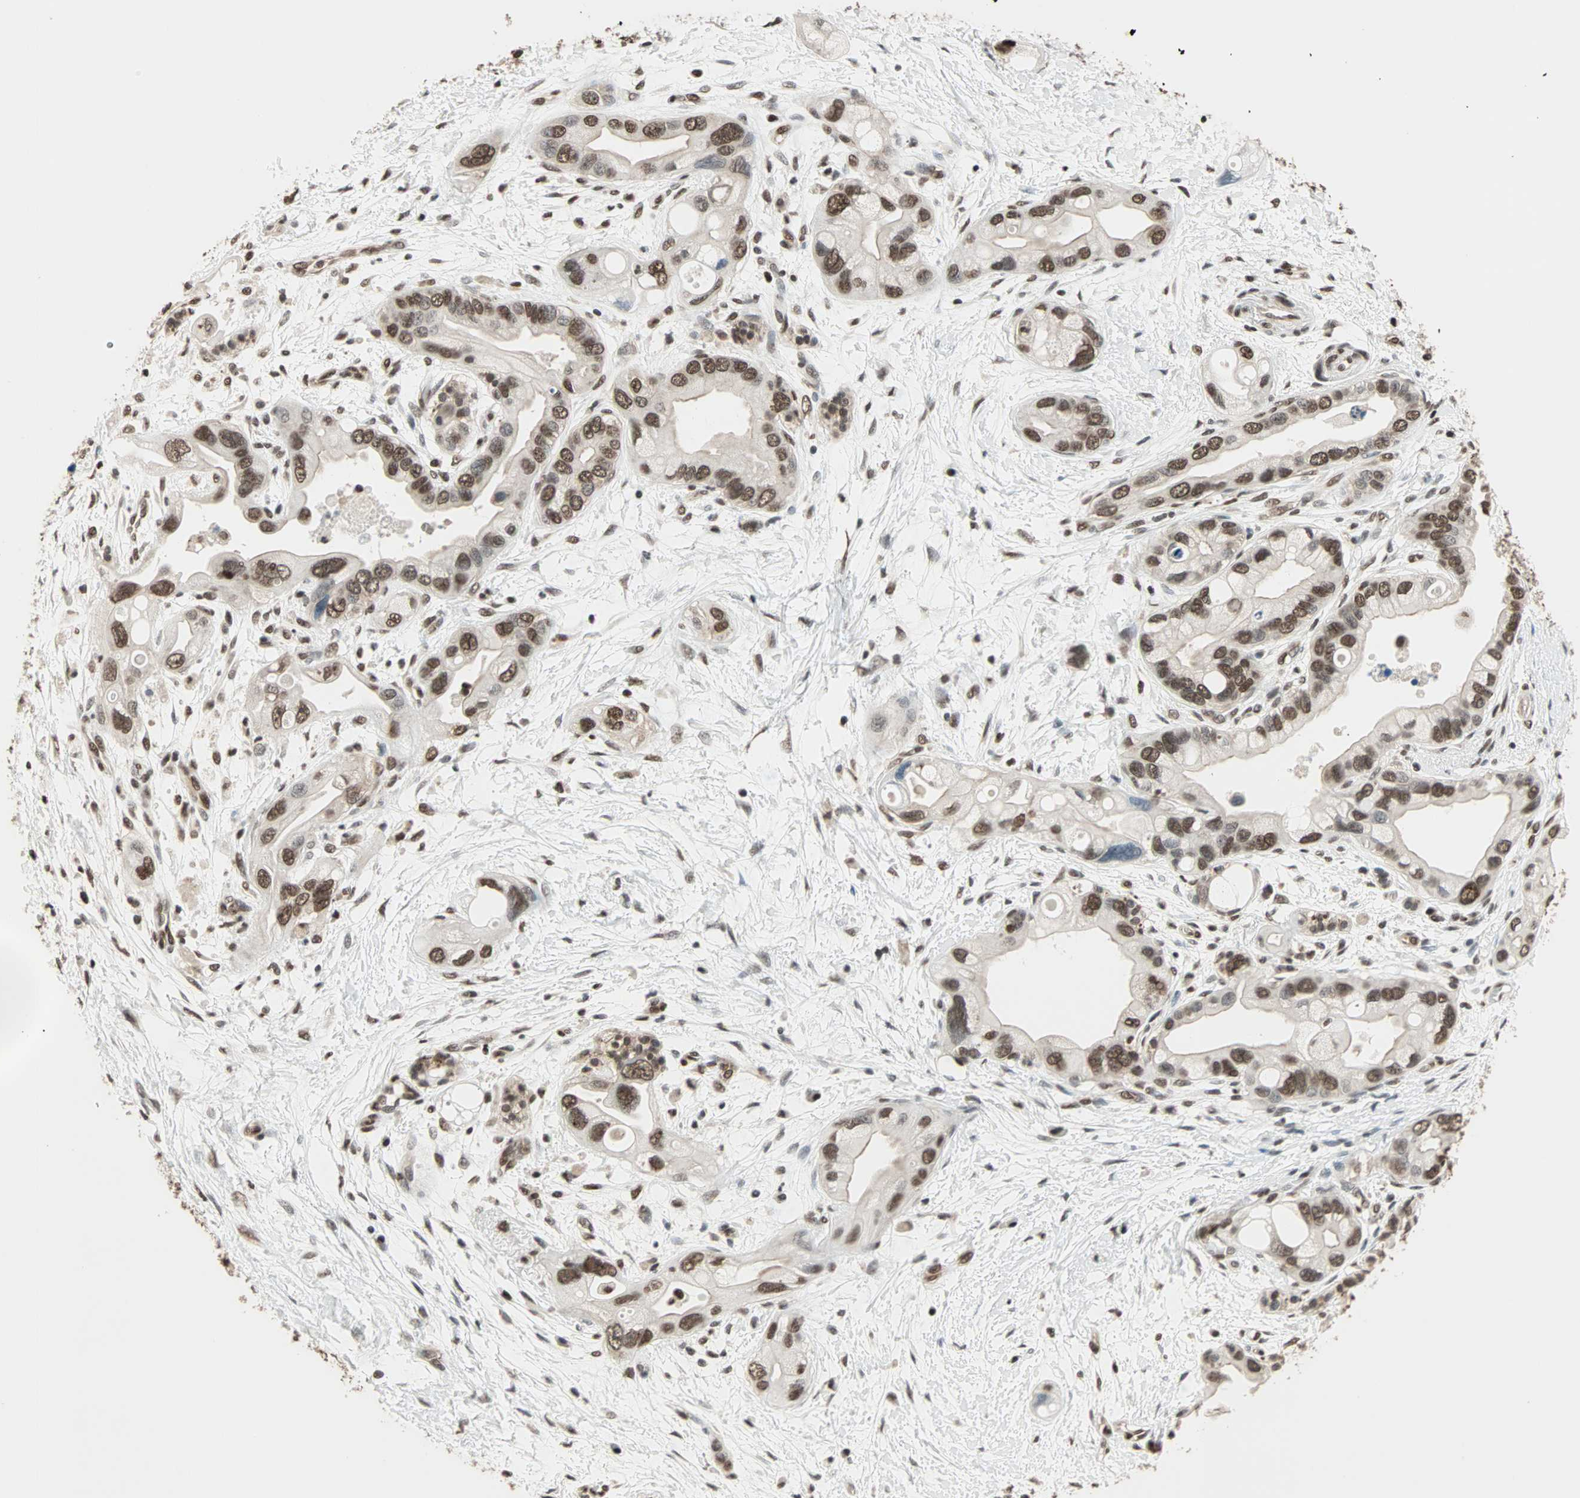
{"staining": {"intensity": "strong", "quantity": ">75%", "location": "nuclear"}, "tissue": "pancreatic cancer", "cell_type": "Tumor cells", "image_type": "cancer", "snomed": [{"axis": "morphology", "description": "Adenocarcinoma, NOS"}, {"axis": "topography", "description": "Pancreas"}], "caption": "Approximately >75% of tumor cells in human pancreatic cancer (adenocarcinoma) demonstrate strong nuclear protein staining as visualized by brown immunohistochemical staining.", "gene": "DAZAP1", "patient": {"sex": "female", "age": 77}}